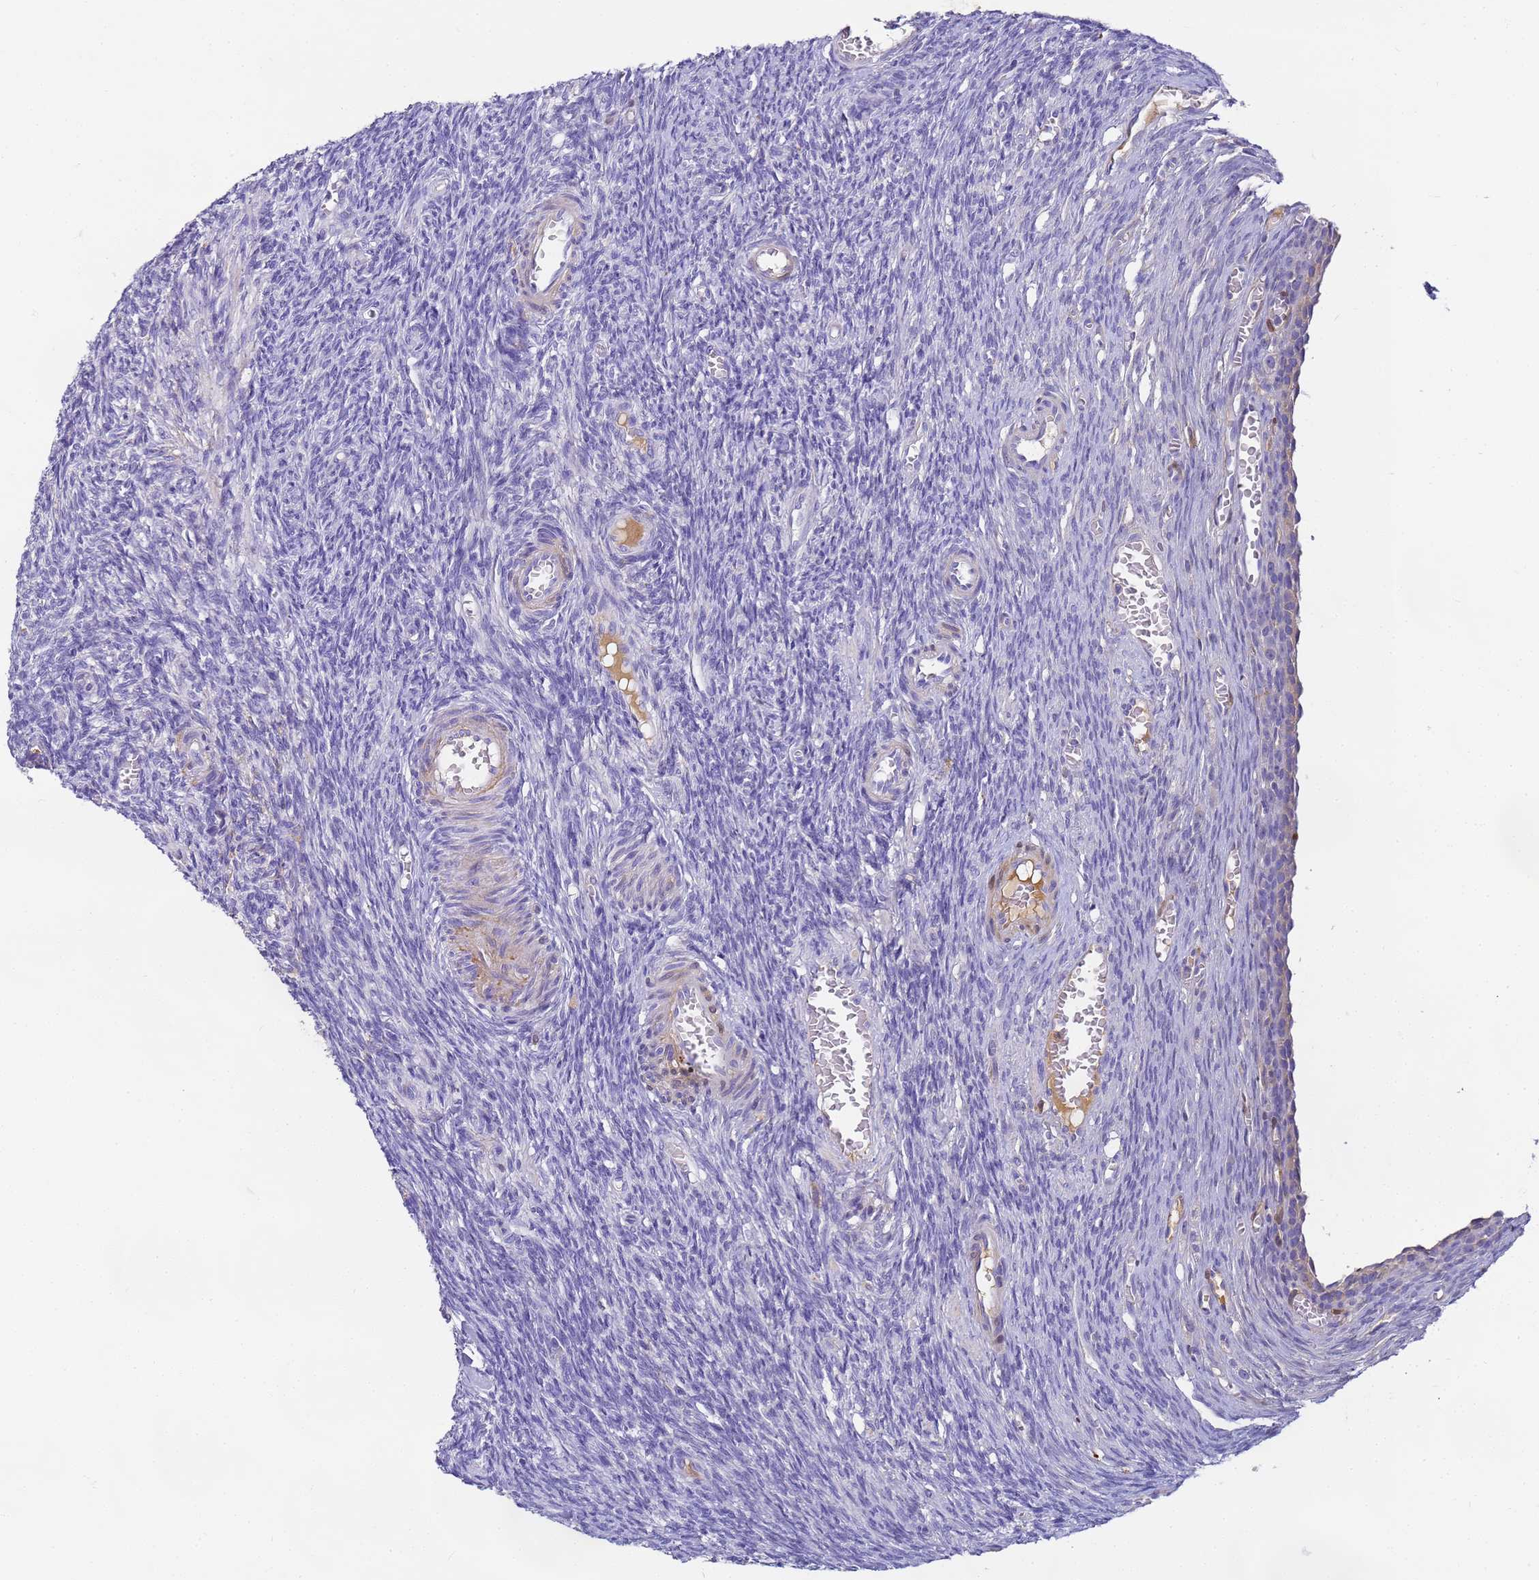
{"staining": {"intensity": "moderate", "quantity": "<25%", "location": "cytoplasmic/membranous"}, "tissue": "ovary", "cell_type": "Ovarian stroma cells", "image_type": "normal", "snomed": [{"axis": "morphology", "description": "Normal tissue, NOS"}, {"axis": "topography", "description": "Ovary"}], "caption": "Ovarian stroma cells exhibit low levels of moderate cytoplasmic/membranous expression in approximately <25% of cells in normal human ovary. (Stains: DAB in brown, nuclei in blue, Microscopy: brightfield microscopy at high magnification).", "gene": "CFHR1", "patient": {"sex": "female", "age": 27}}